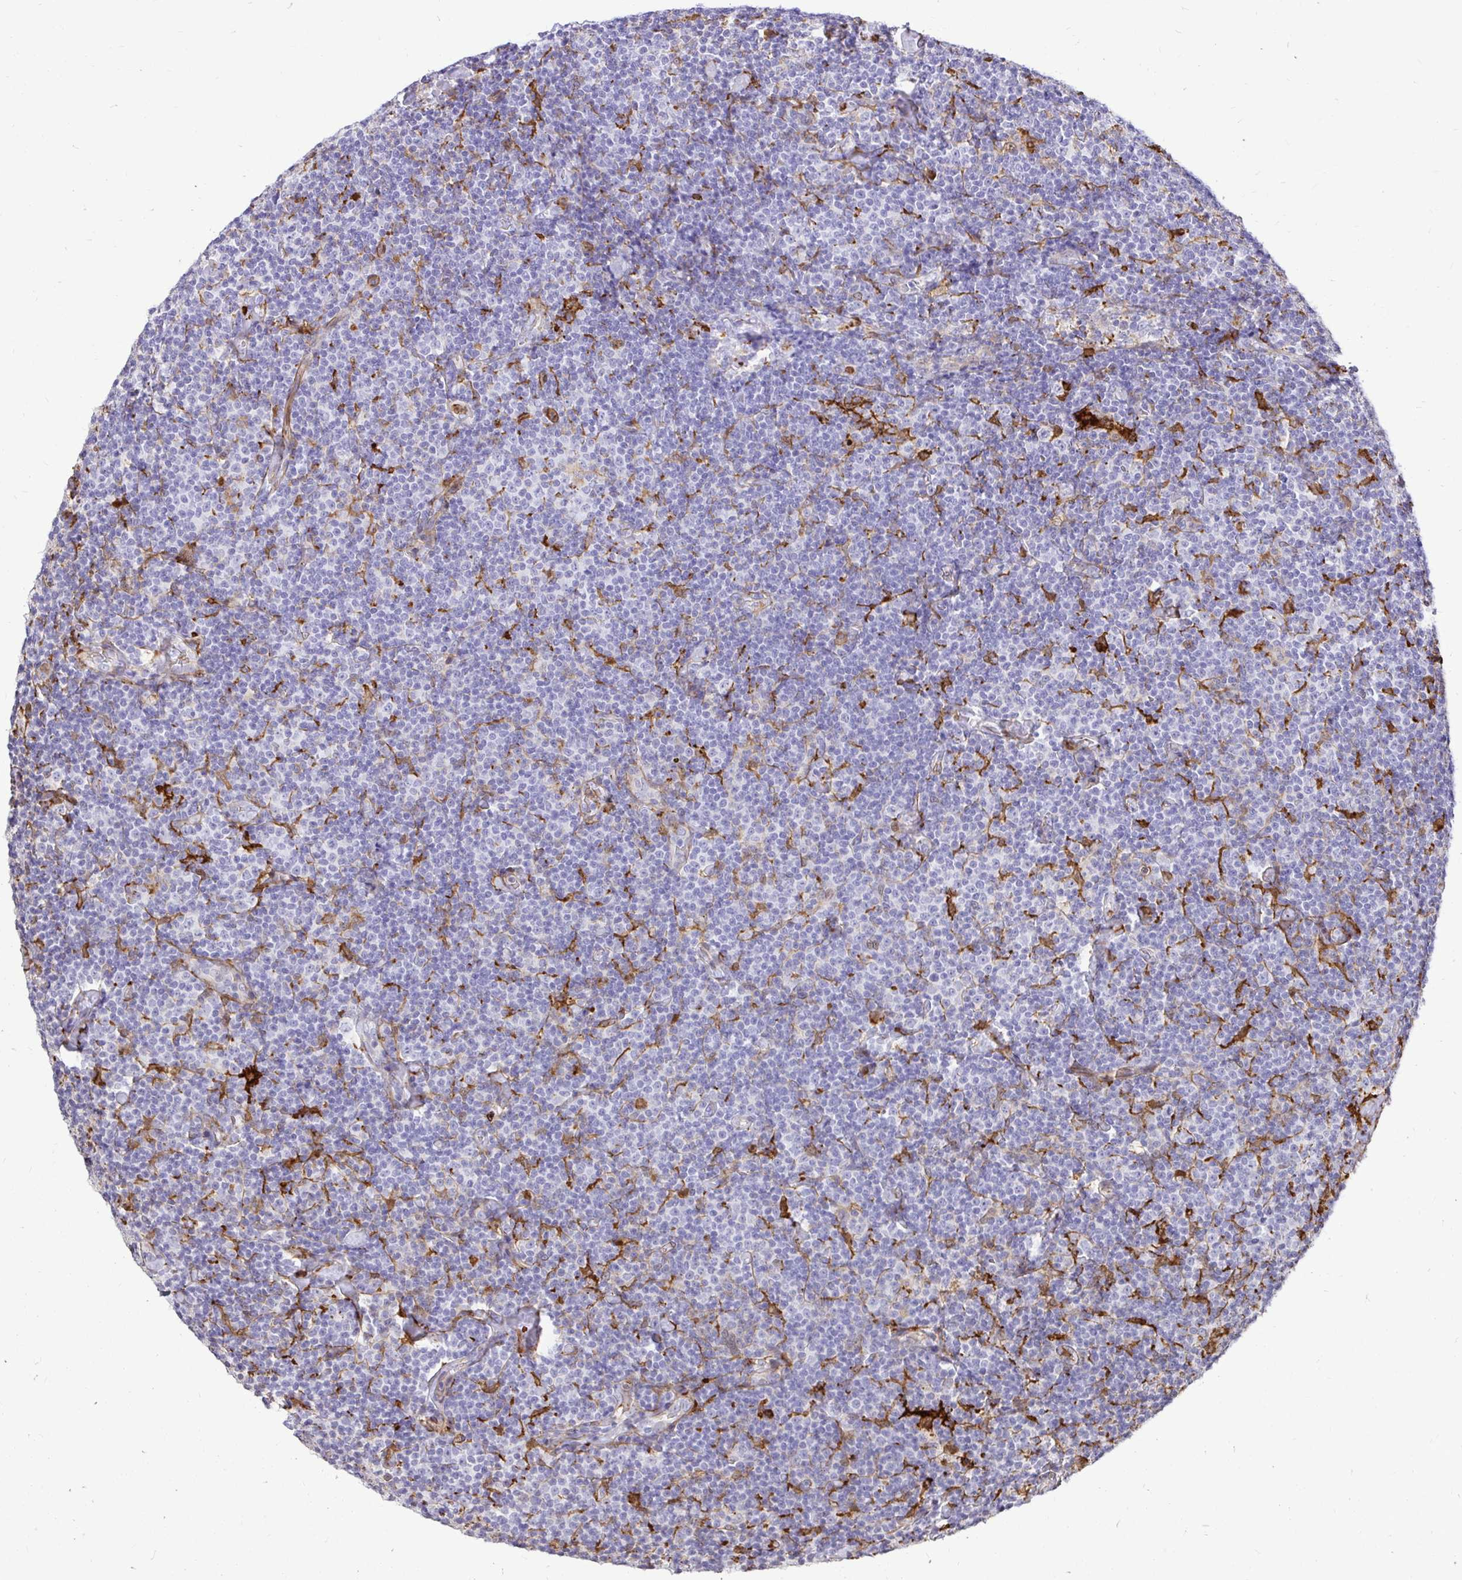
{"staining": {"intensity": "negative", "quantity": "none", "location": "none"}, "tissue": "lymphoma", "cell_type": "Tumor cells", "image_type": "cancer", "snomed": [{"axis": "morphology", "description": "Malignant lymphoma, non-Hodgkin's type, Low grade"}, {"axis": "topography", "description": "Lymph node"}], "caption": "Lymphoma was stained to show a protein in brown. There is no significant staining in tumor cells.", "gene": "GSN", "patient": {"sex": "male", "age": 81}}